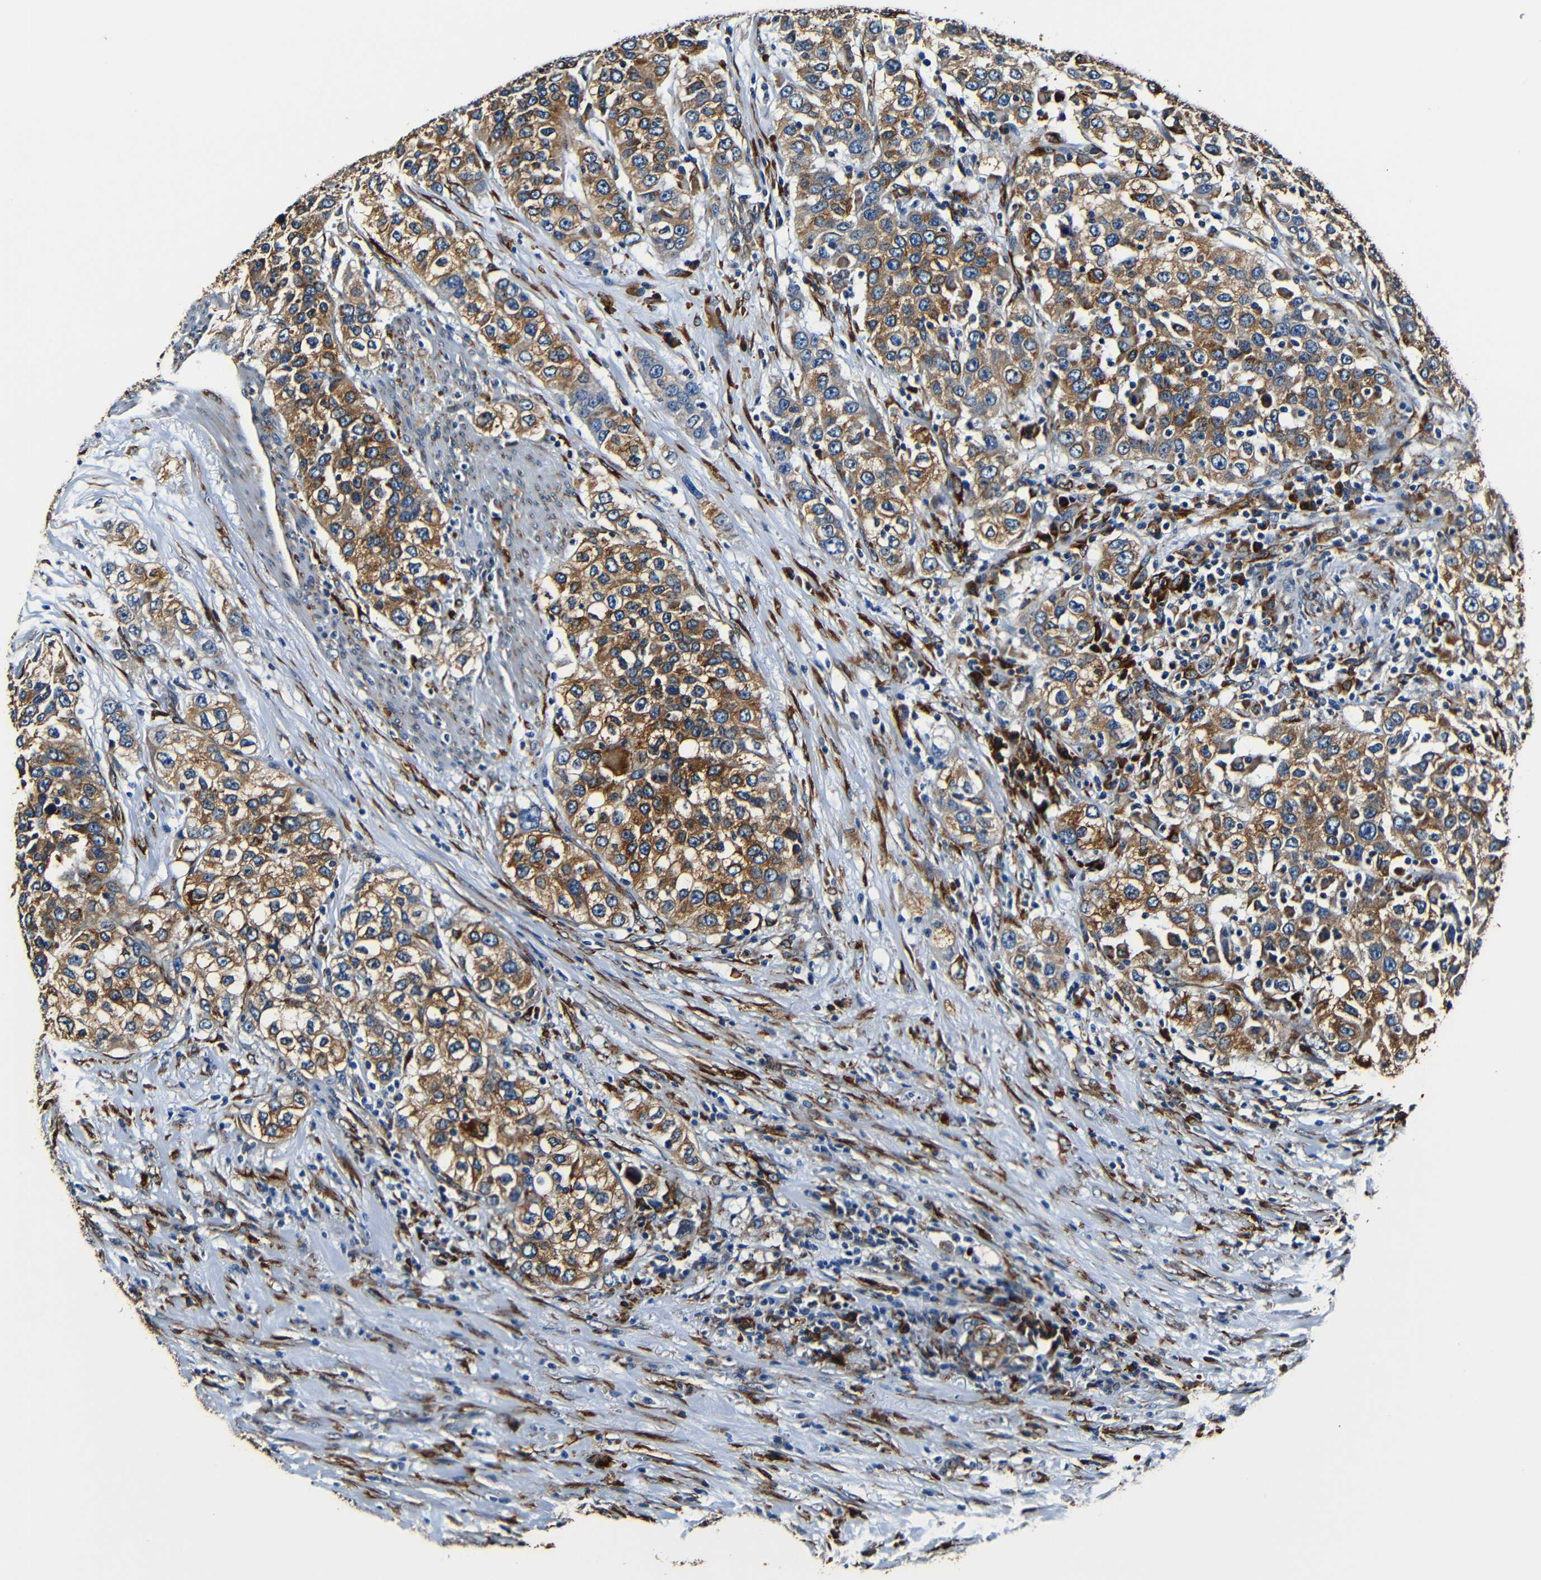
{"staining": {"intensity": "moderate", "quantity": ">75%", "location": "cytoplasmic/membranous"}, "tissue": "urothelial cancer", "cell_type": "Tumor cells", "image_type": "cancer", "snomed": [{"axis": "morphology", "description": "Urothelial carcinoma, High grade"}, {"axis": "topography", "description": "Urinary bladder"}], "caption": "A micrograph showing moderate cytoplasmic/membranous staining in approximately >75% of tumor cells in urothelial cancer, as visualized by brown immunohistochemical staining.", "gene": "RRBP1", "patient": {"sex": "female", "age": 80}}